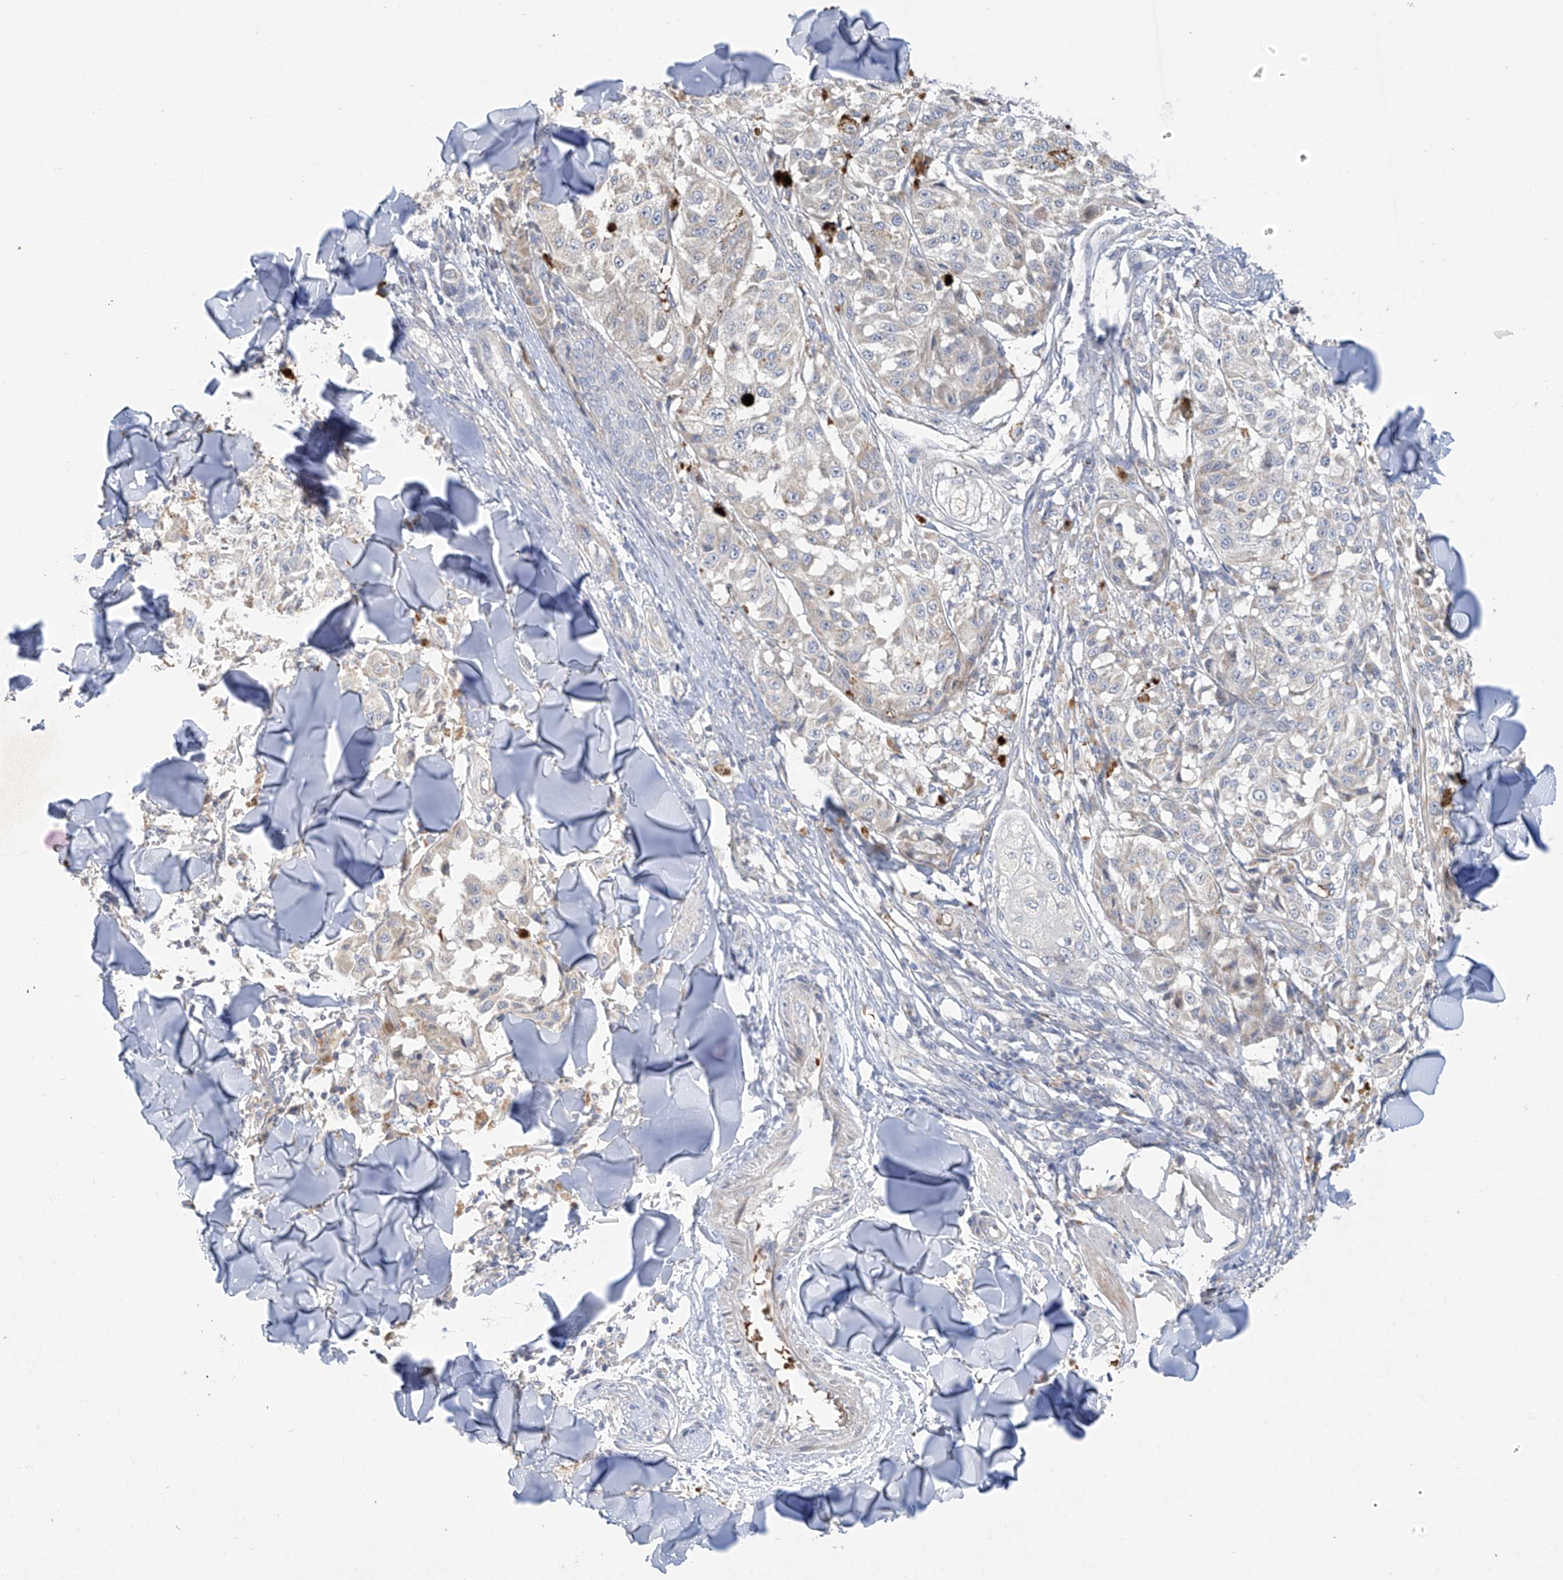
{"staining": {"intensity": "weak", "quantity": "<25%", "location": "cytoplasmic/membranous"}, "tissue": "melanoma", "cell_type": "Tumor cells", "image_type": "cancer", "snomed": [{"axis": "morphology", "description": "Malignant melanoma, NOS"}, {"axis": "topography", "description": "Skin"}], "caption": "Immunohistochemical staining of melanoma demonstrates no significant positivity in tumor cells.", "gene": "METTL18", "patient": {"sex": "female", "age": 64}}